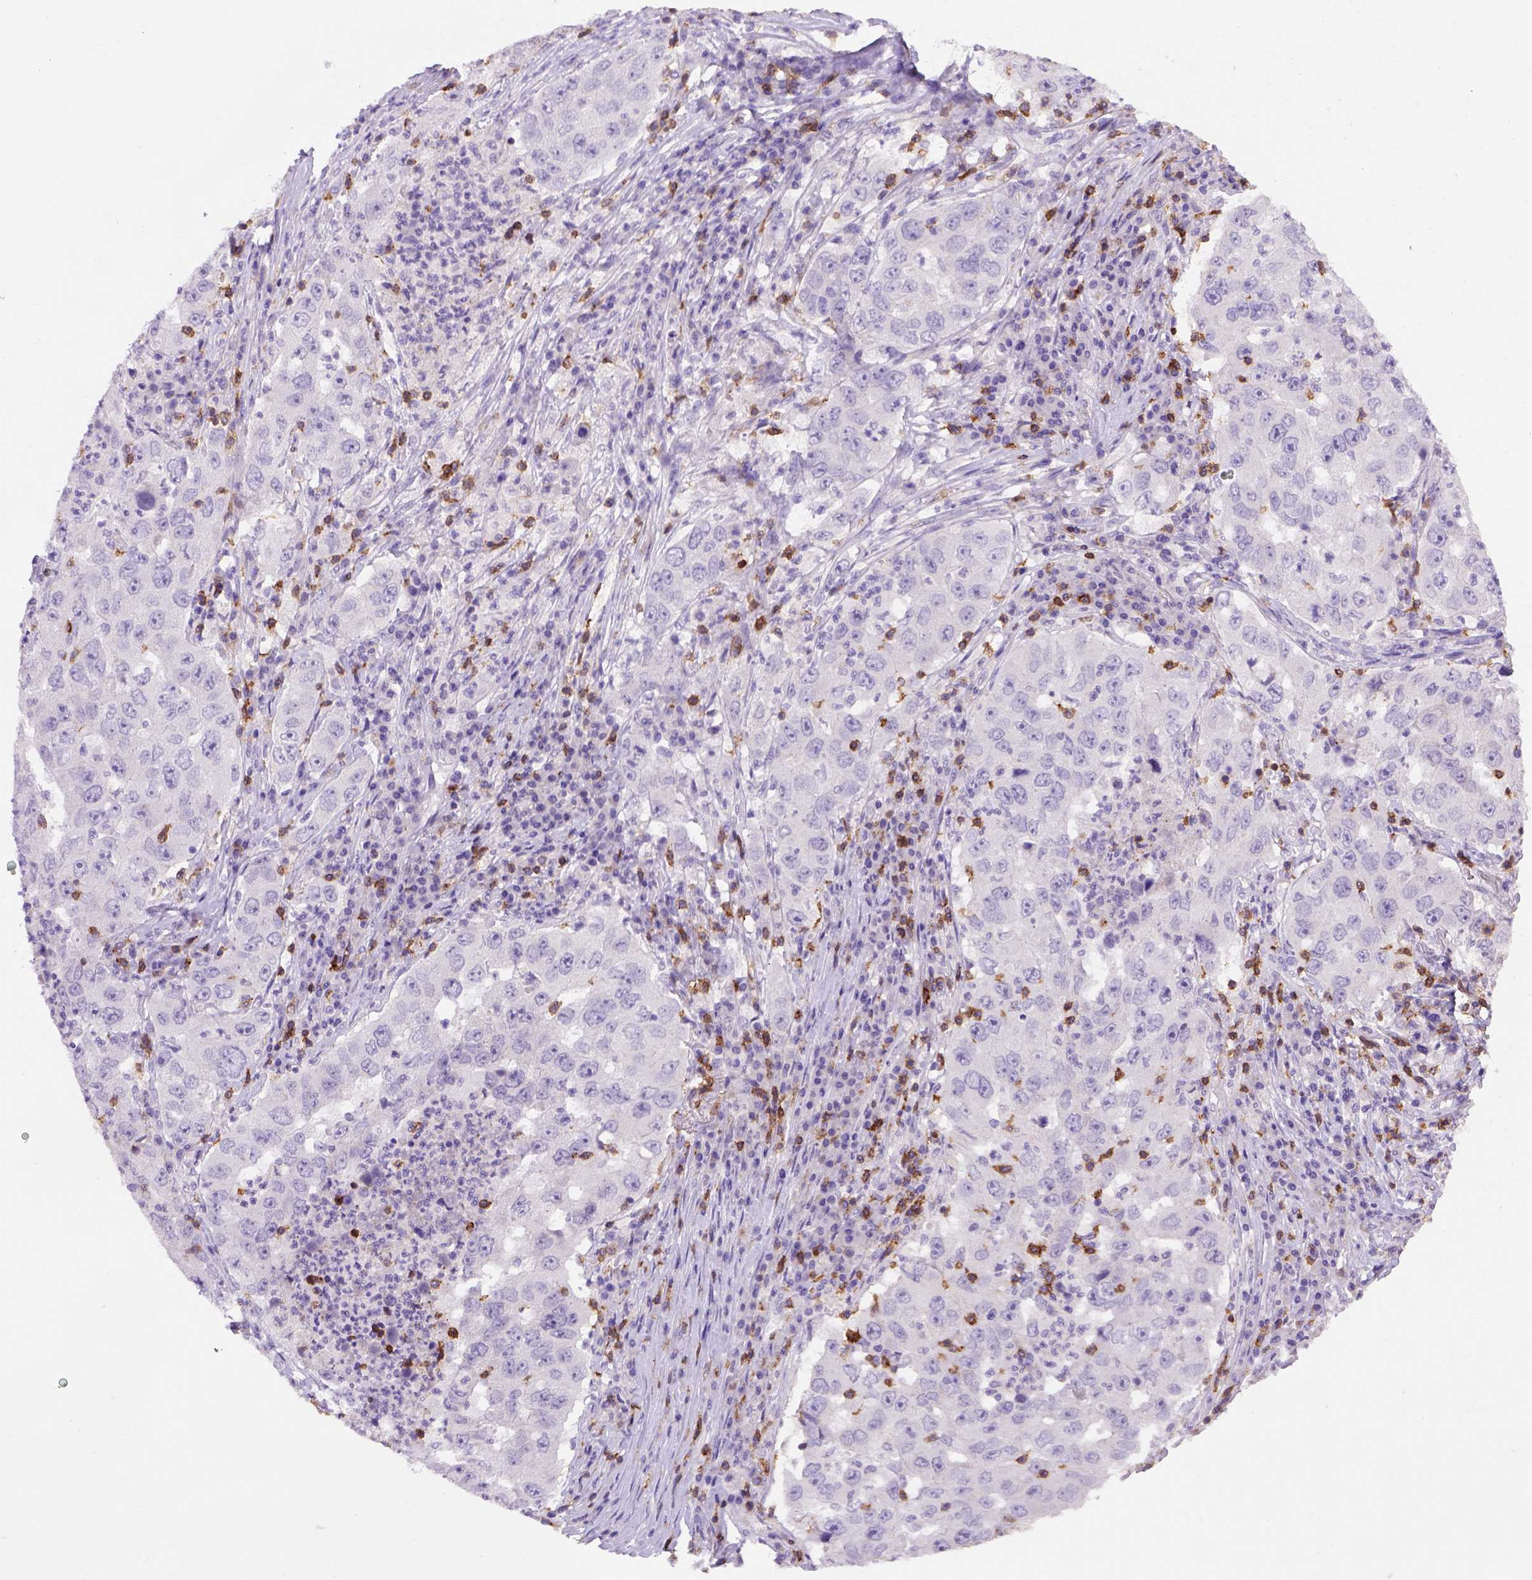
{"staining": {"intensity": "negative", "quantity": "none", "location": "none"}, "tissue": "lung cancer", "cell_type": "Tumor cells", "image_type": "cancer", "snomed": [{"axis": "morphology", "description": "Adenocarcinoma, NOS"}, {"axis": "topography", "description": "Lung"}], "caption": "High magnification brightfield microscopy of lung adenocarcinoma stained with DAB (3,3'-diaminobenzidine) (brown) and counterstained with hematoxylin (blue): tumor cells show no significant staining. Nuclei are stained in blue.", "gene": "CD3E", "patient": {"sex": "male", "age": 73}}